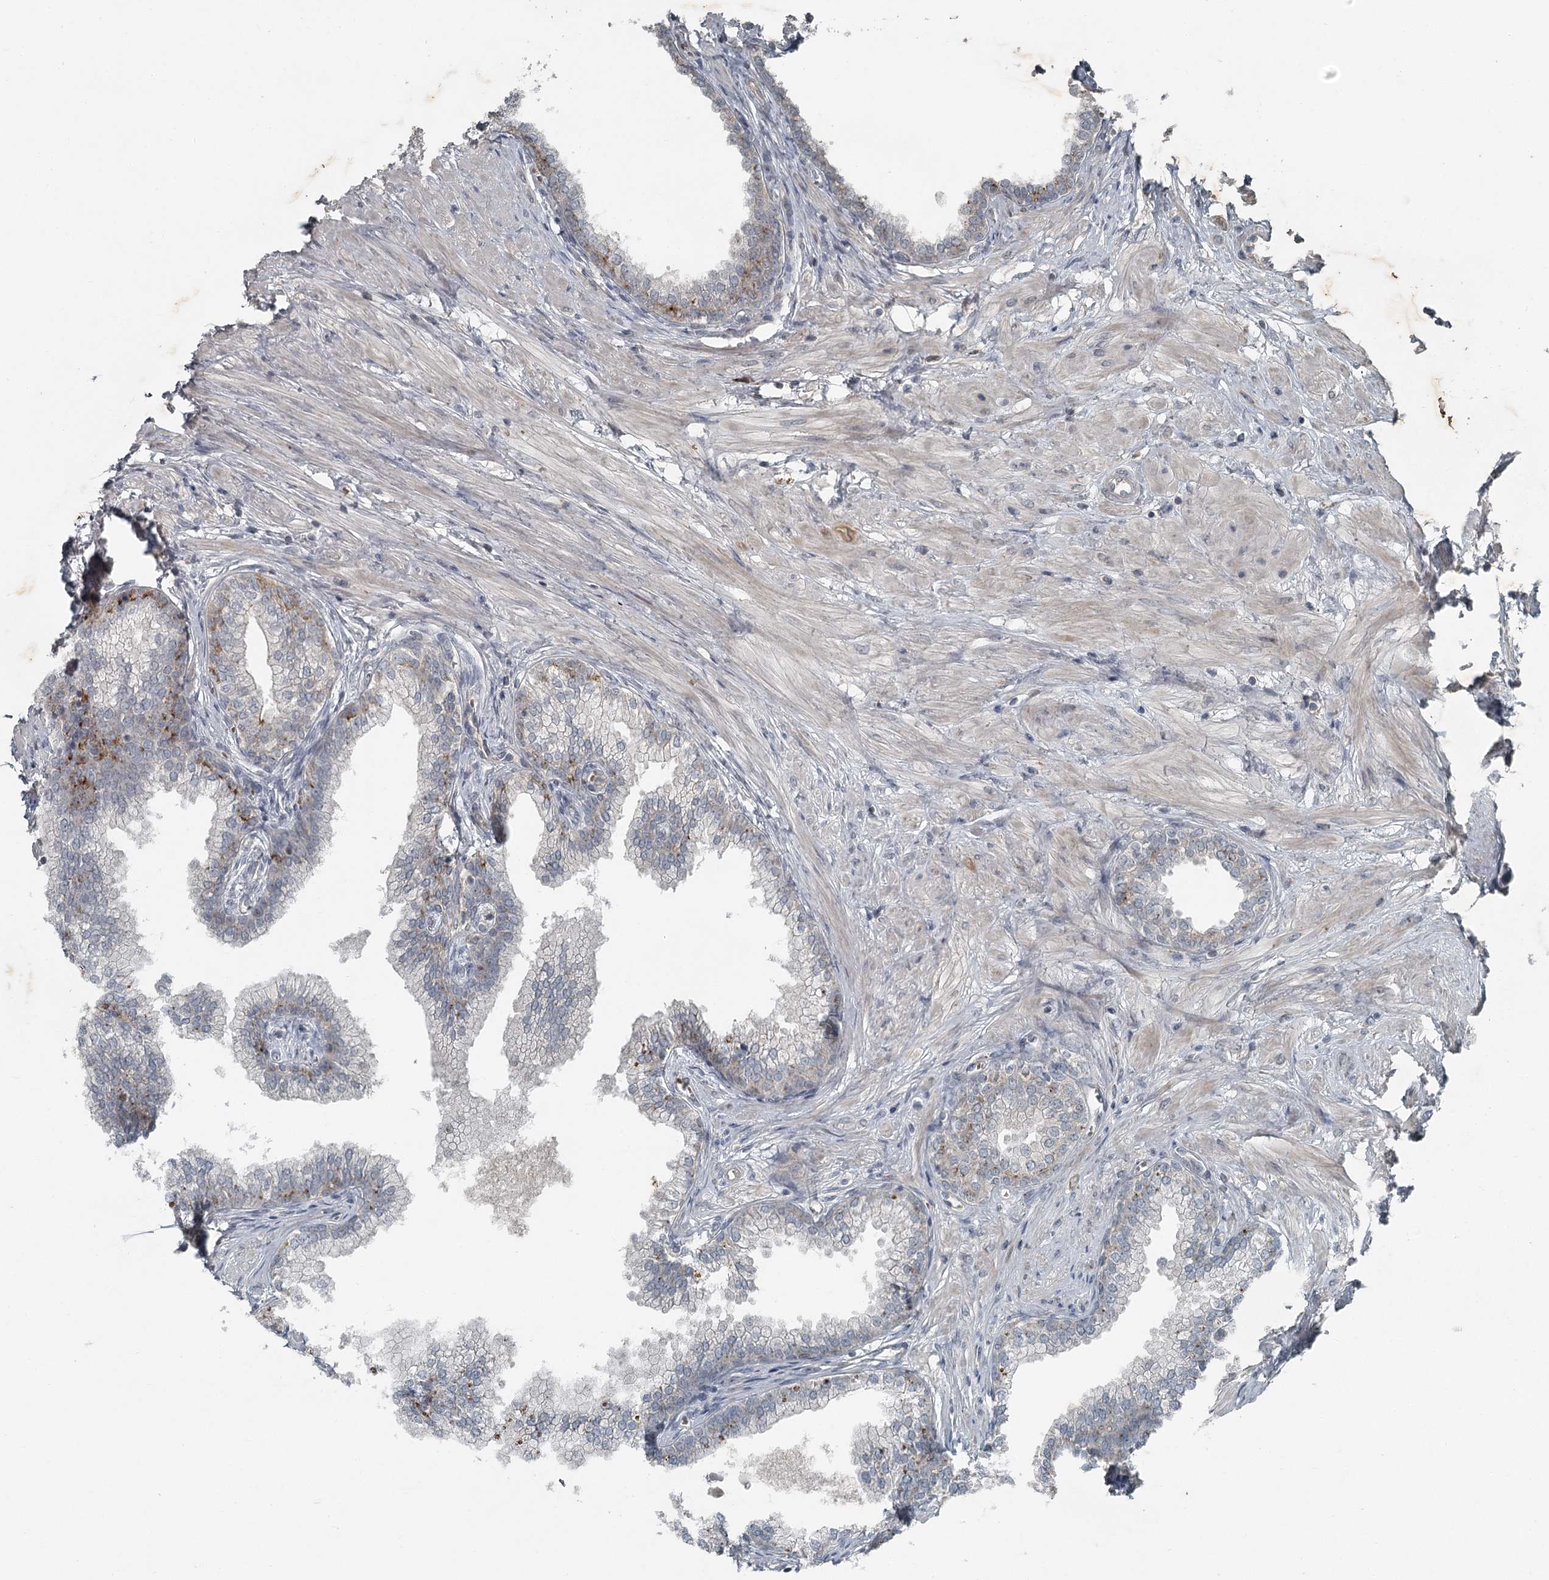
{"staining": {"intensity": "moderate", "quantity": "<25%", "location": "cytoplasmic/membranous"}, "tissue": "prostate", "cell_type": "Glandular cells", "image_type": "normal", "snomed": [{"axis": "morphology", "description": "Normal tissue, NOS"}, {"axis": "morphology", "description": "Urothelial carcinoma, Low grade"}, {"axis": "topography", "description": "Urinary bladder"}, {"axis": "topography", "description": "Prostate"}], "caption": "A brown stain labels moderate cytoplasmic/membranous expression of a protein in glandular cells of normal human prostate.", "gene": "SLC39A8", "patient": {"sex": "male", "age": 60}}